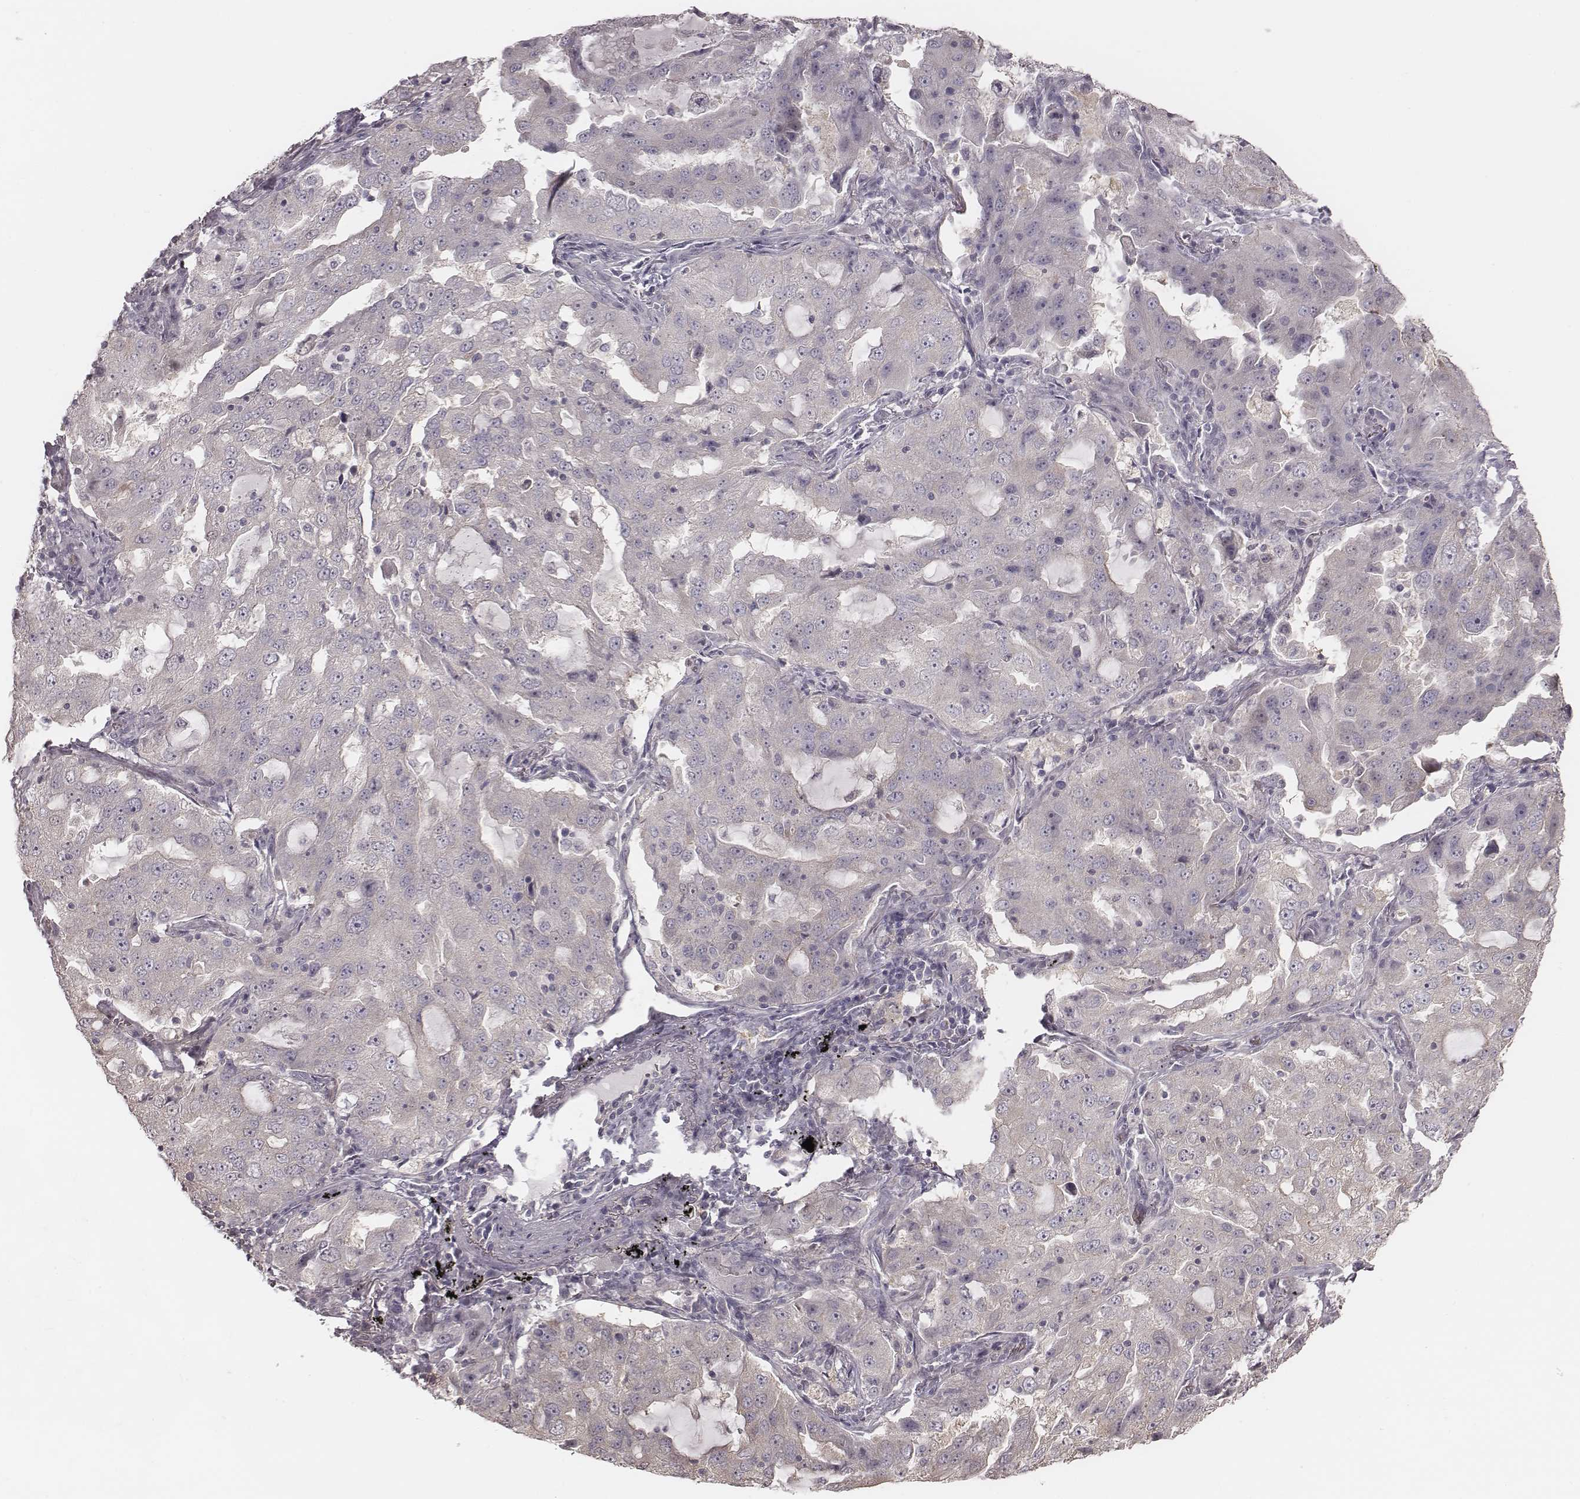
{"staining": {"intensity": "negative", "quantity": "none", "location": "none"}, "tissue": "lung cancer", "cell_type": "Tumor cells", "image_type": "cancer", "snomed": [{"axis": "morphology", "description": "Adenocarcinoma, NOS"}, {"axis": "topography", "description": "Lung"}], "caption": "This photomicrograph is of adenocarcinoma (lung) stained with IHC to label a protein in brown with the nuclei are counter-stained blue. There is no staining in tumor cells.", "gene": "TDRD5", "patient": {"sex": "female", "age": 61}}